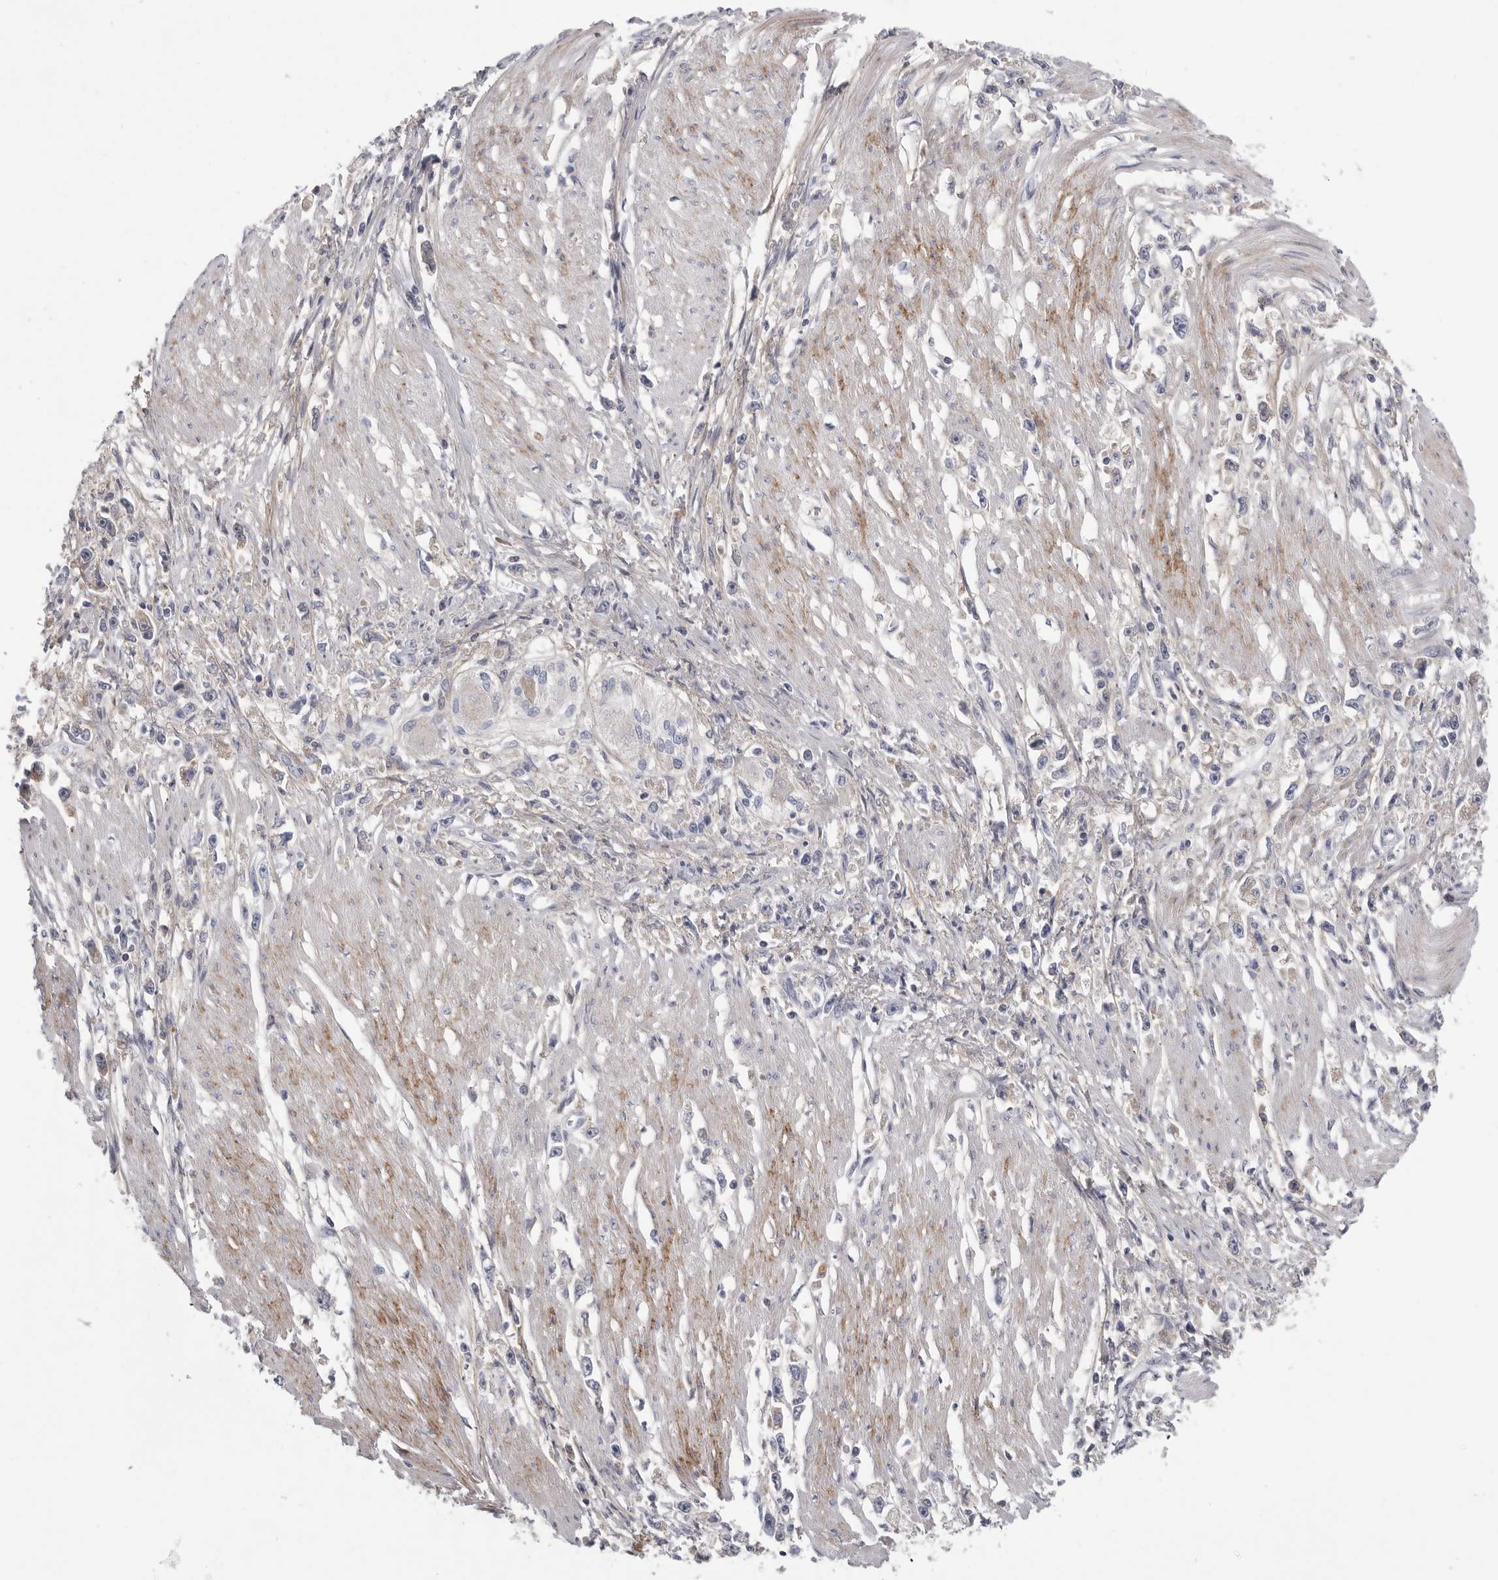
{"staining": {"intensity": "negative", "quantity": "none", "location": "none"}, "tissue": "stomach cancer", "cell_type": "Tumor cells", "image_type": "cancer", "snomed": [{"axis": "morphology", "description": "Adenocarcinoma, NOS"}, {"axis": "topography", "description": "Stomach"}], "caption": "DAB (3,3'-diaminobenzidine) immunohistochemical staining of stomach cancer (adenocarcinoma) demonstrates no significant expression in tumor cells.", "gene": "SDC3", "patient": {"sex": "female", "age": 59}}